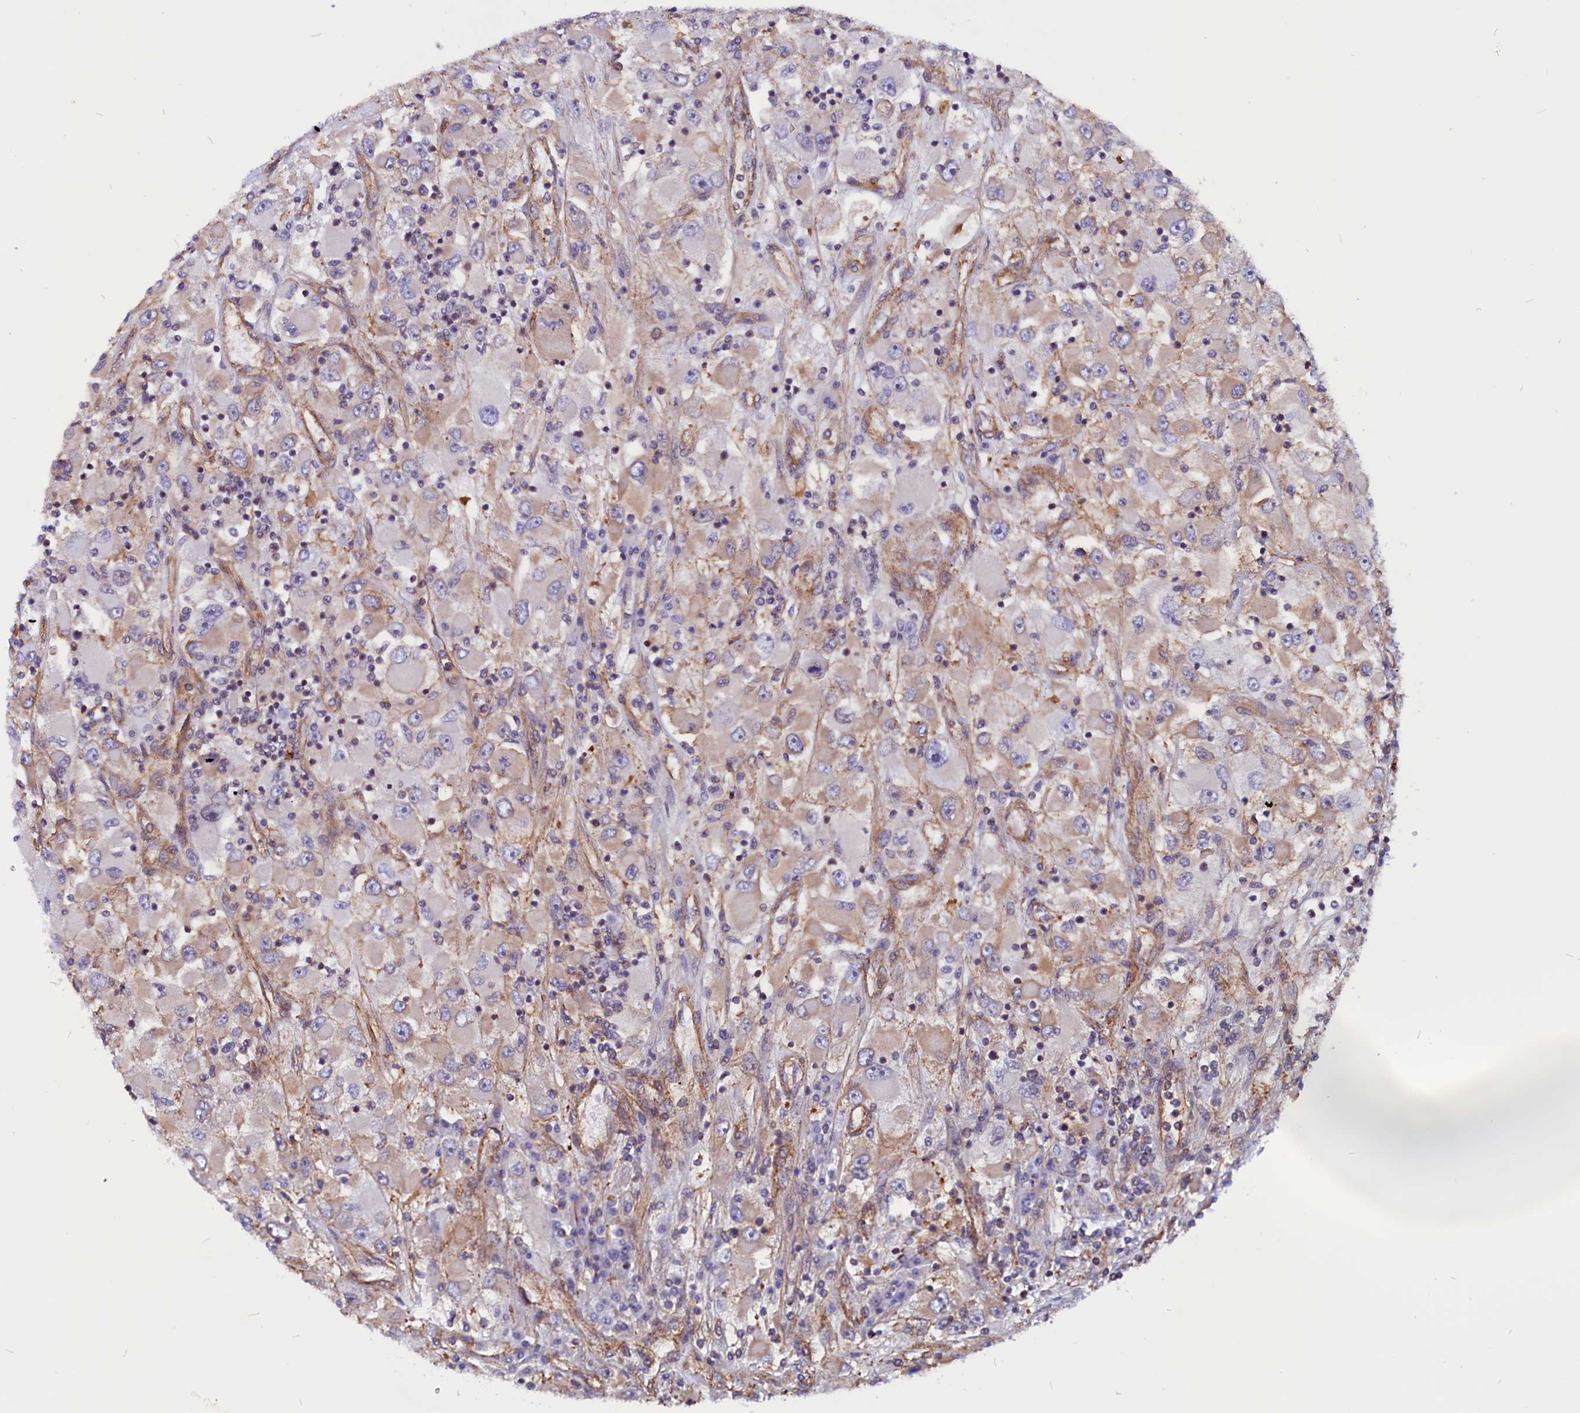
{"staining": {"intensity": "weak", "quantity": "25%-75%", "location": "cytoplasmic/membranous"}, "tissue": "renal cancer", "cell_type": "Tumor cells", "image_type": "cancer", "snomed": [{"axis": "morphology", "description": "Adenocarcinoma, NOS"}, {"axis": "topography", "description": "Kidney"}], "caption": "Brown immunohistochemical staining in human adenocarcinoma (renal) demonstrates weak cytoplasmic/membranous staining in approximately 25%-75% of tumor cells.", "gene": "ZNF749", "patient": {"sex": "female", "age": 52}}